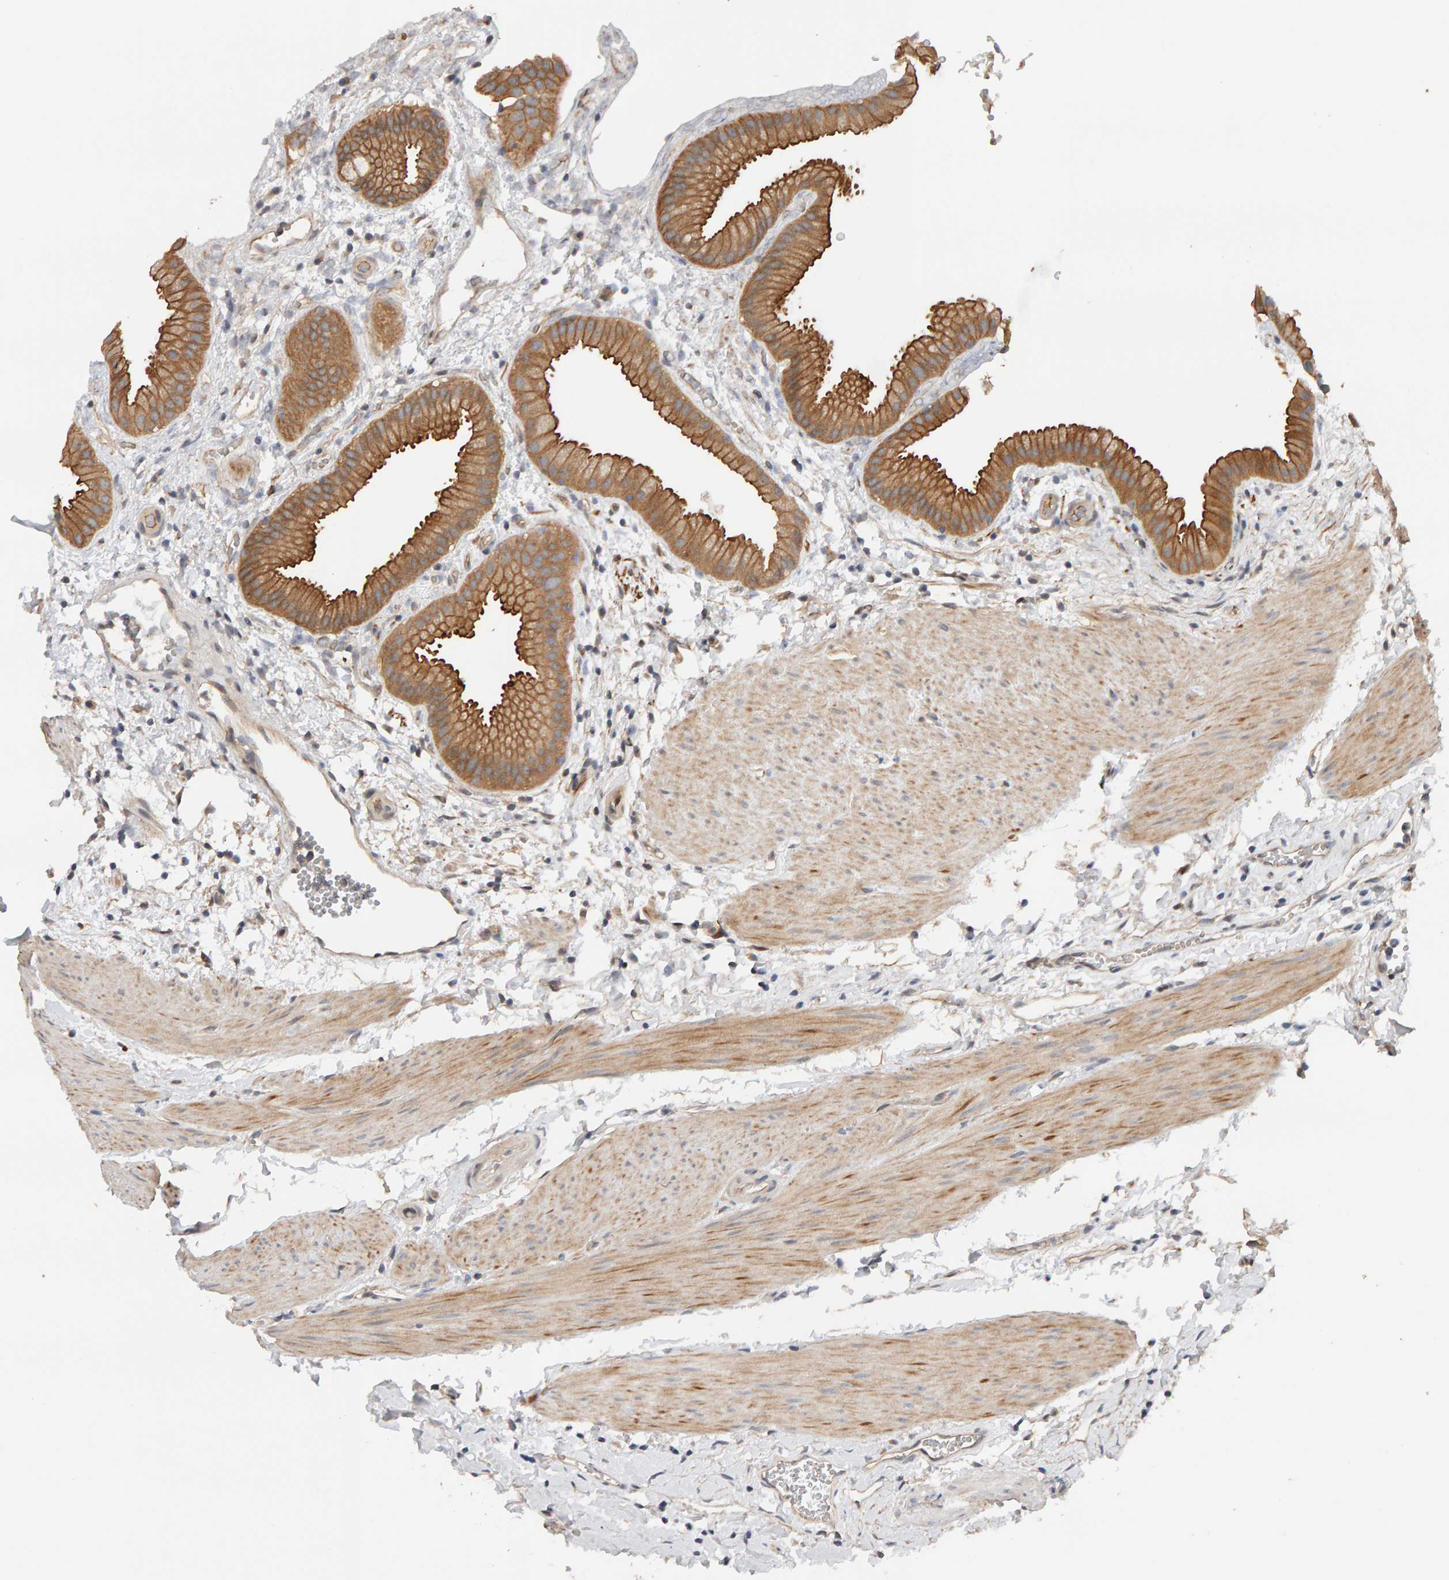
{"staining": {"intensity": "moderate", "quantity": ">75%", "location": "cytoplasmic/membranous"}, "tissue": "gallbladder", "cell_type": "Glandular cells", "image_type": "normal", "snomed": [{"axis": "morphology", "description": "Normal tissue, NOS"}, {"axis": "topography", "description": "Gallbladder"}], "caption": "Moderate cytoplasmic/membranous protein staining is seen in about >75% of glandular cells in gallbladder. (Brightfield microscopy of DAB IHC at high magnification).", "gene": "PPP1R16A", "patient": {"sex": "female", "age": 64}}